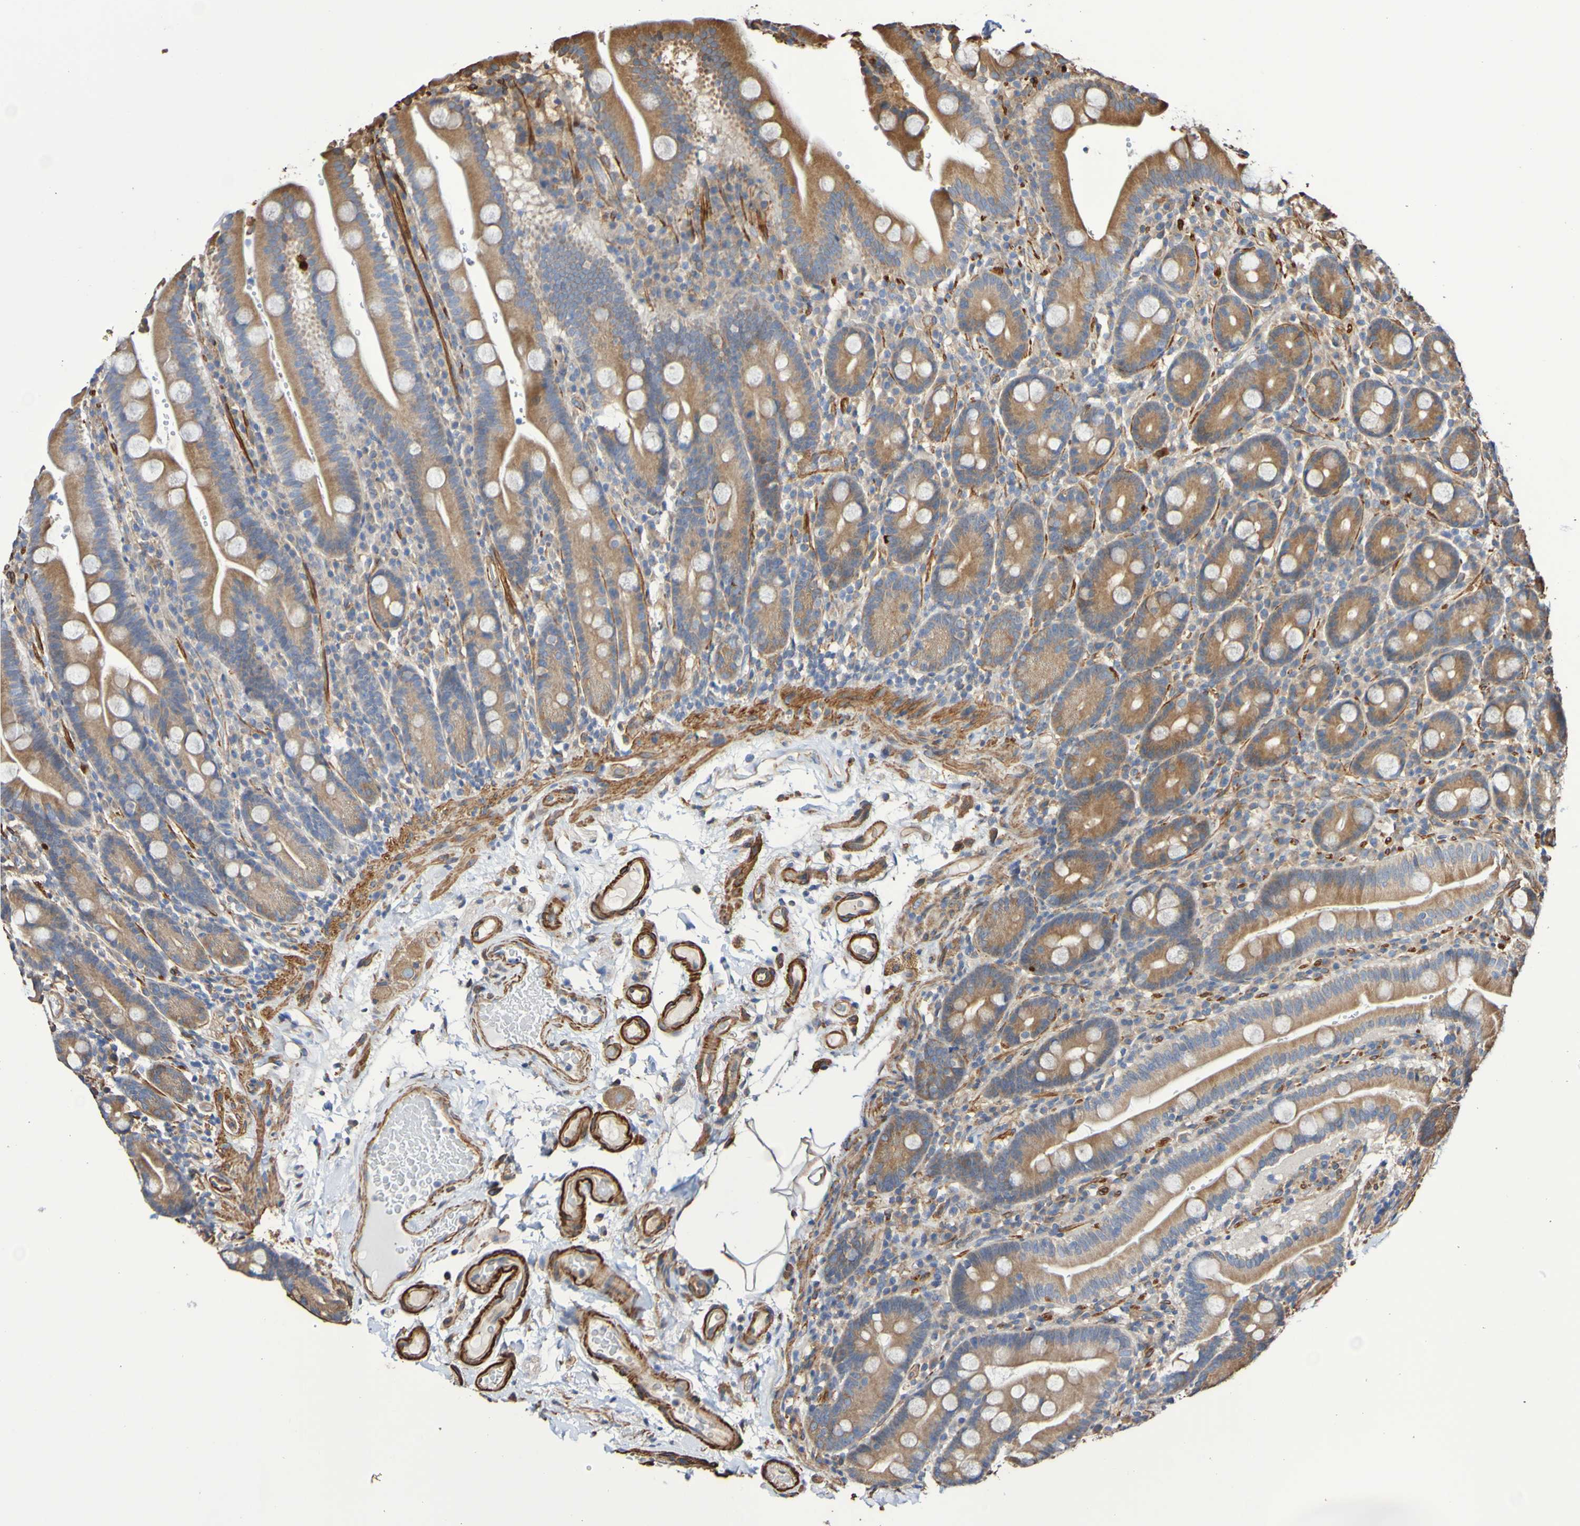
{"staining": {"intensity": "moderate", "quantity": ">75%", "location": "cytoplasmic/membranous"}, "tissue": "duodenum", "cell_type": "Glandular cells", "image_type": "normal", "snomed": [{"axis": "morphology", "description": "Normal tissue, NOS"}, {"axis": "topography", "description": "Small intestine, NOS"}], "caption": "This histopathology image exhibits unremarkable duodenum stained with immunohistochemistry (IHC) to label a protein in brown. The cytoplasmic/membranous of glandular cells show moderate positivity for the protein. Nuclei are counter-stained blue.", "gene": "RAB11A", "patient": {"sex": "female", "age": 71}}